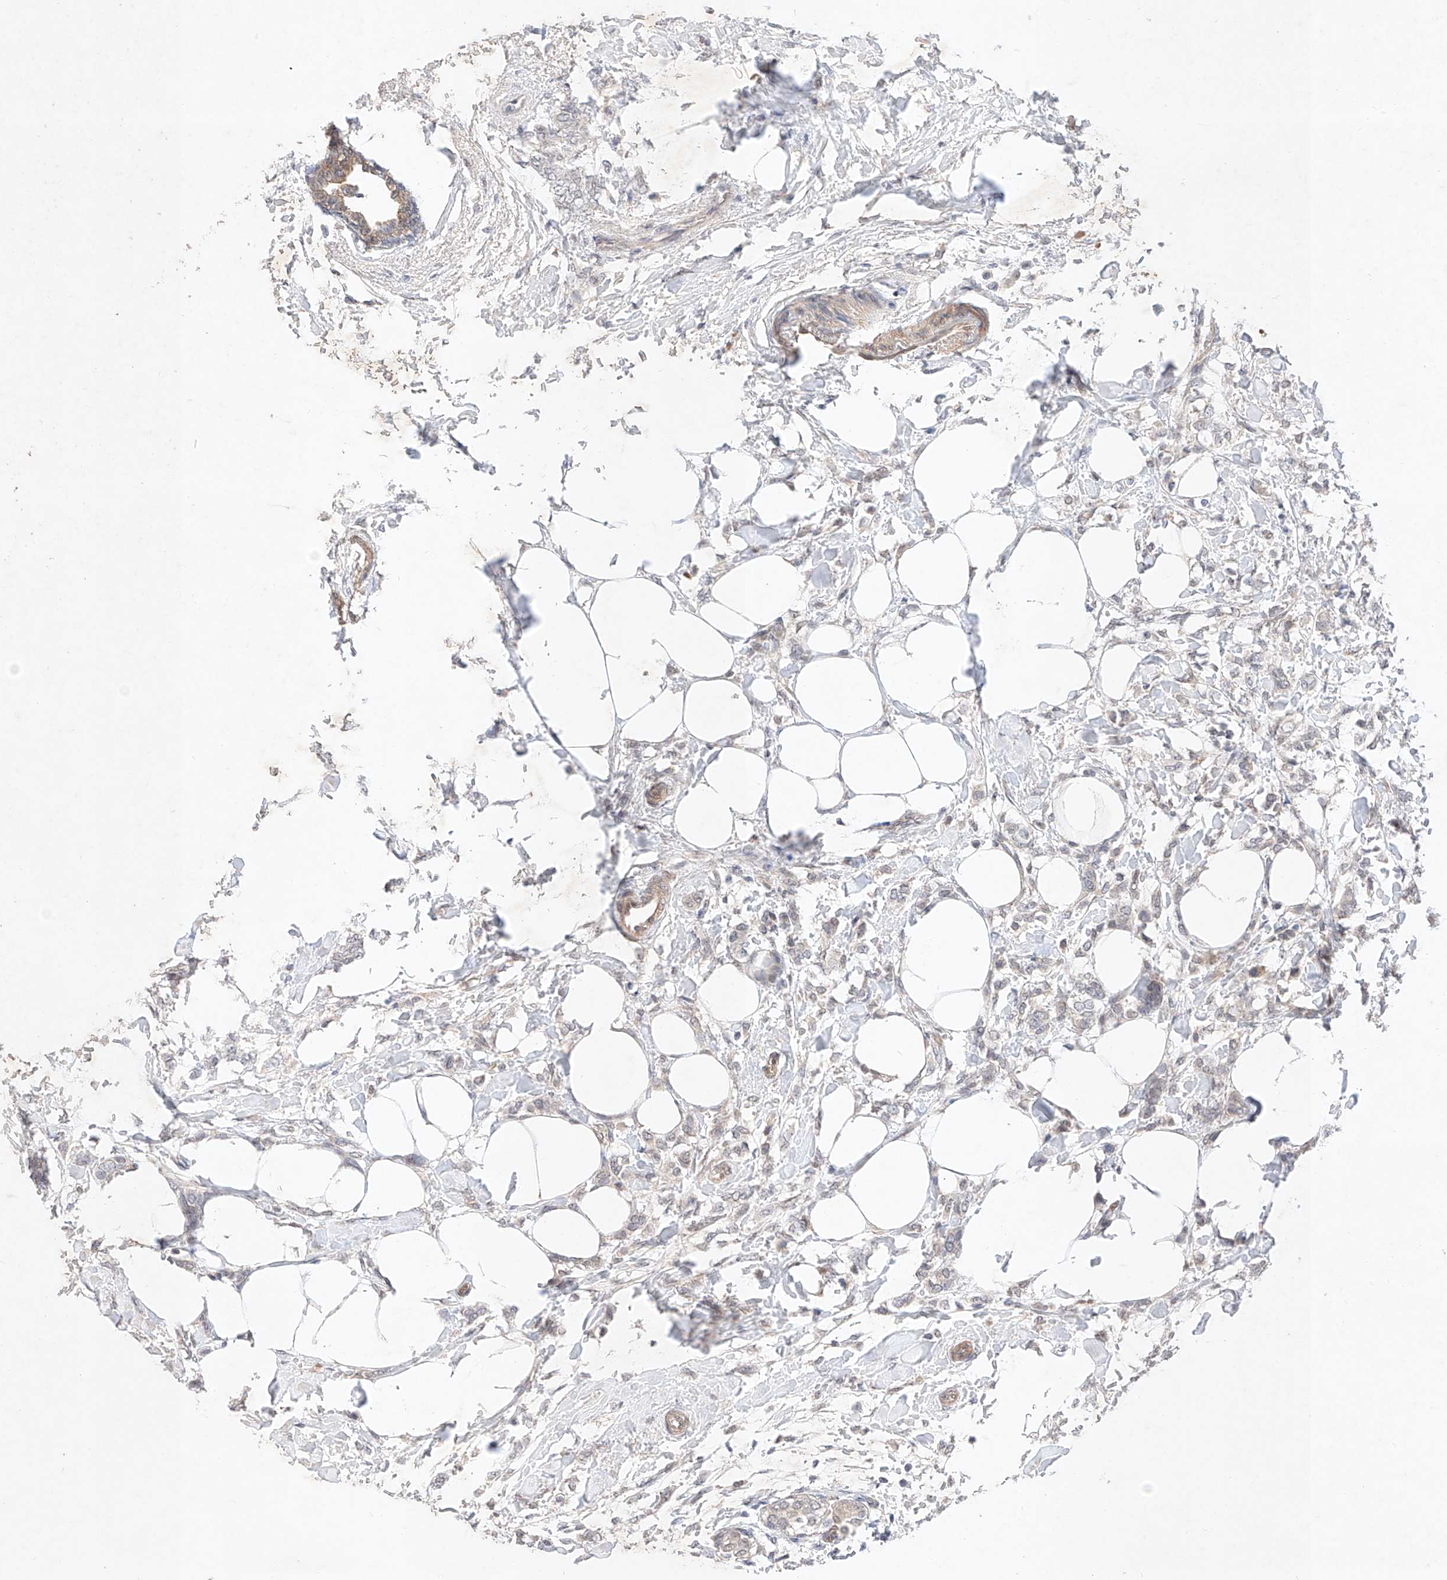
{"staining": {"intensity": "negative", "quantity": "none", "location": "none"}, "tissue": "breast cancer", "cell_type": "Tumor cells", "image_type": "cancer", "snomed": [{"axis": "morphology", "description": "Lobular carcinoma, in situ"}, {"axis": "morphology", "description": "Lobular carcinoma"}, {"axis": "topography", "description": "Breast"}], "caption": "Protein analysis of lobular carcinoma in situ (breast) reveals no significant positivity in tumor cells.", "gene": "ZNF124", "patient": {"sex": "female", "age": 41}}